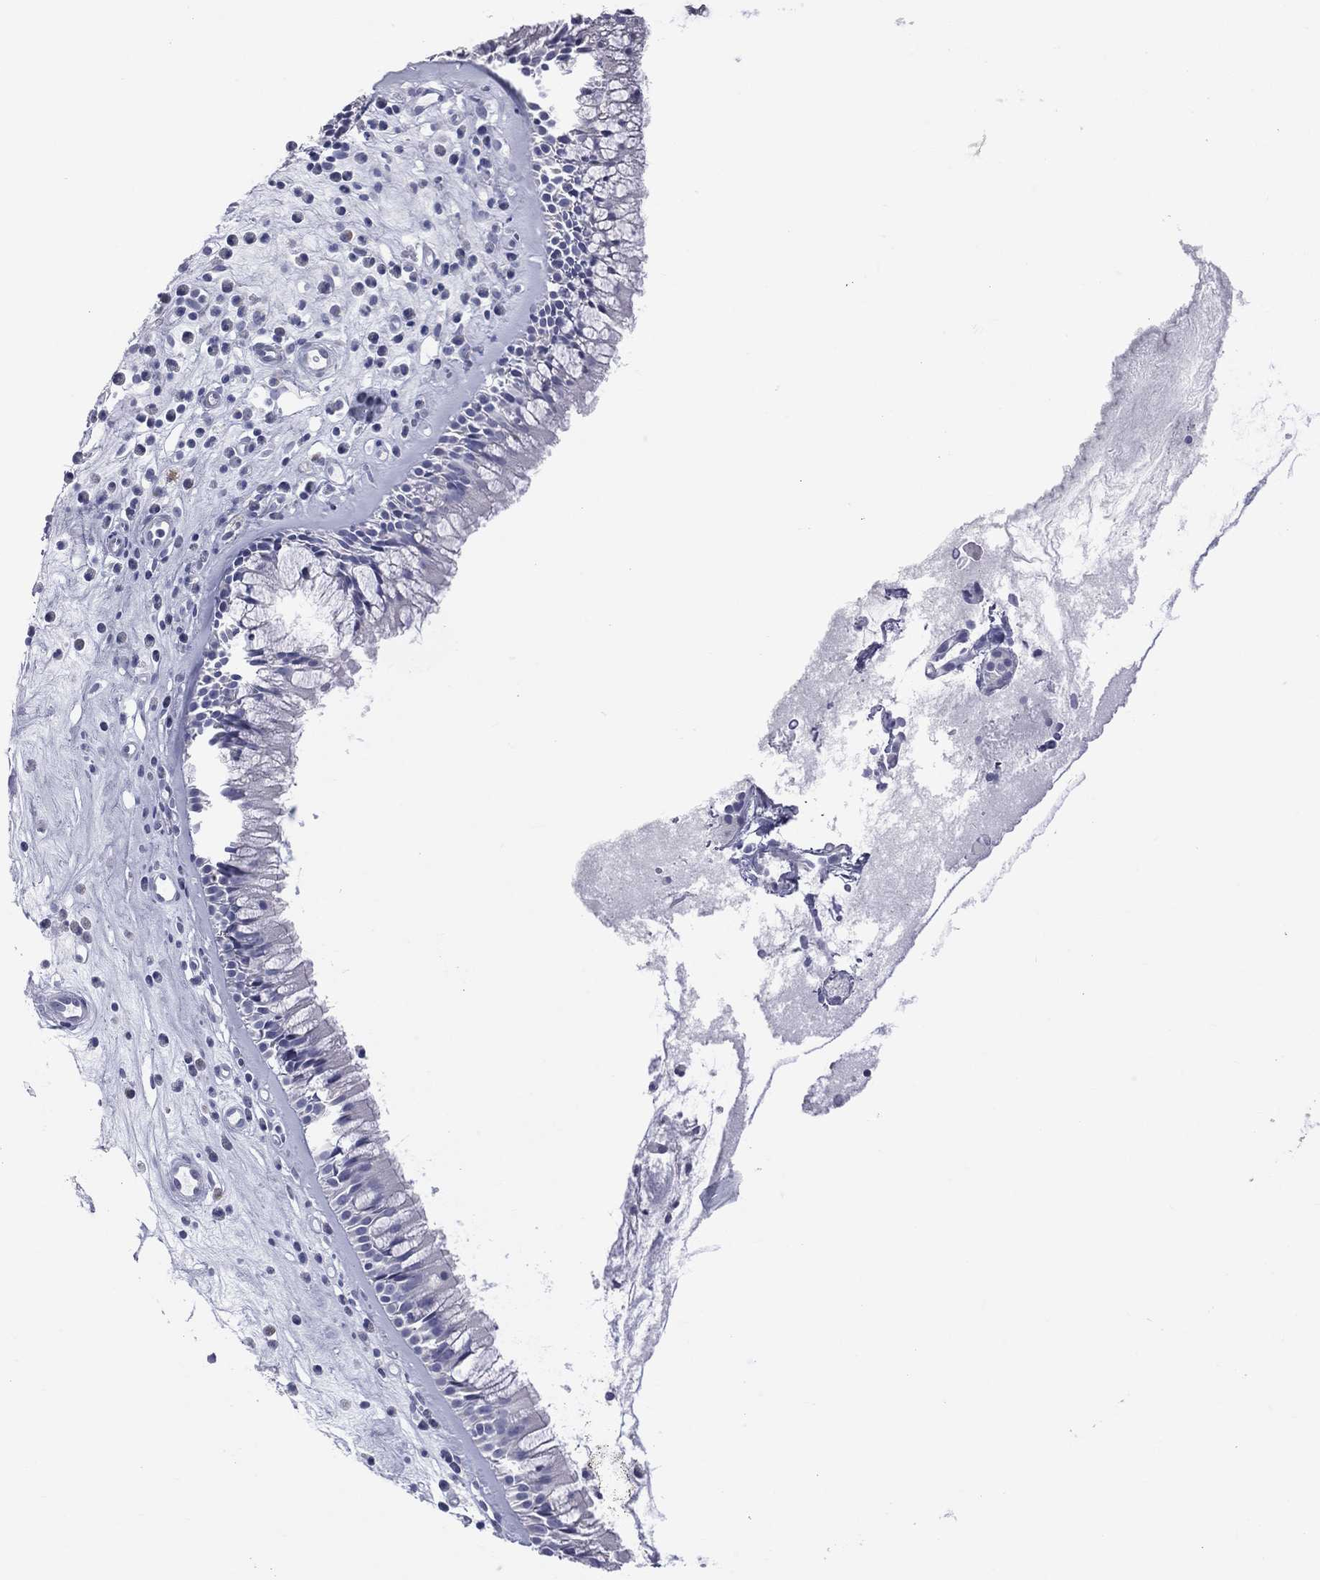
{"staining": {"intensity": "negative", "quantity": "none", "location": "none"}, "tissue": "nasopharynx", "cell_type": "Respiratory epithelial cells", "image_type": "normal", "snomed": [{"axis": "morphology", "description": "Normal tissue, NOS"}, {"axis": "topography", "description": "Nasopharynx"}], "caption": "Immunohistochemistry (IHC) micrograph of benign nasopharynx: nasopharynx stained with DAB (3,3'-diaminobenzidine) shows no significant protein staining in respiratory epithelial cells. The staining is performed using DAB (3,3'-diaminobenzidine) brown chromogen with nuclei counter-stained in using hematoxylin.", "gene": "MLN", "patient": {"sex": "male", "age": 57}}